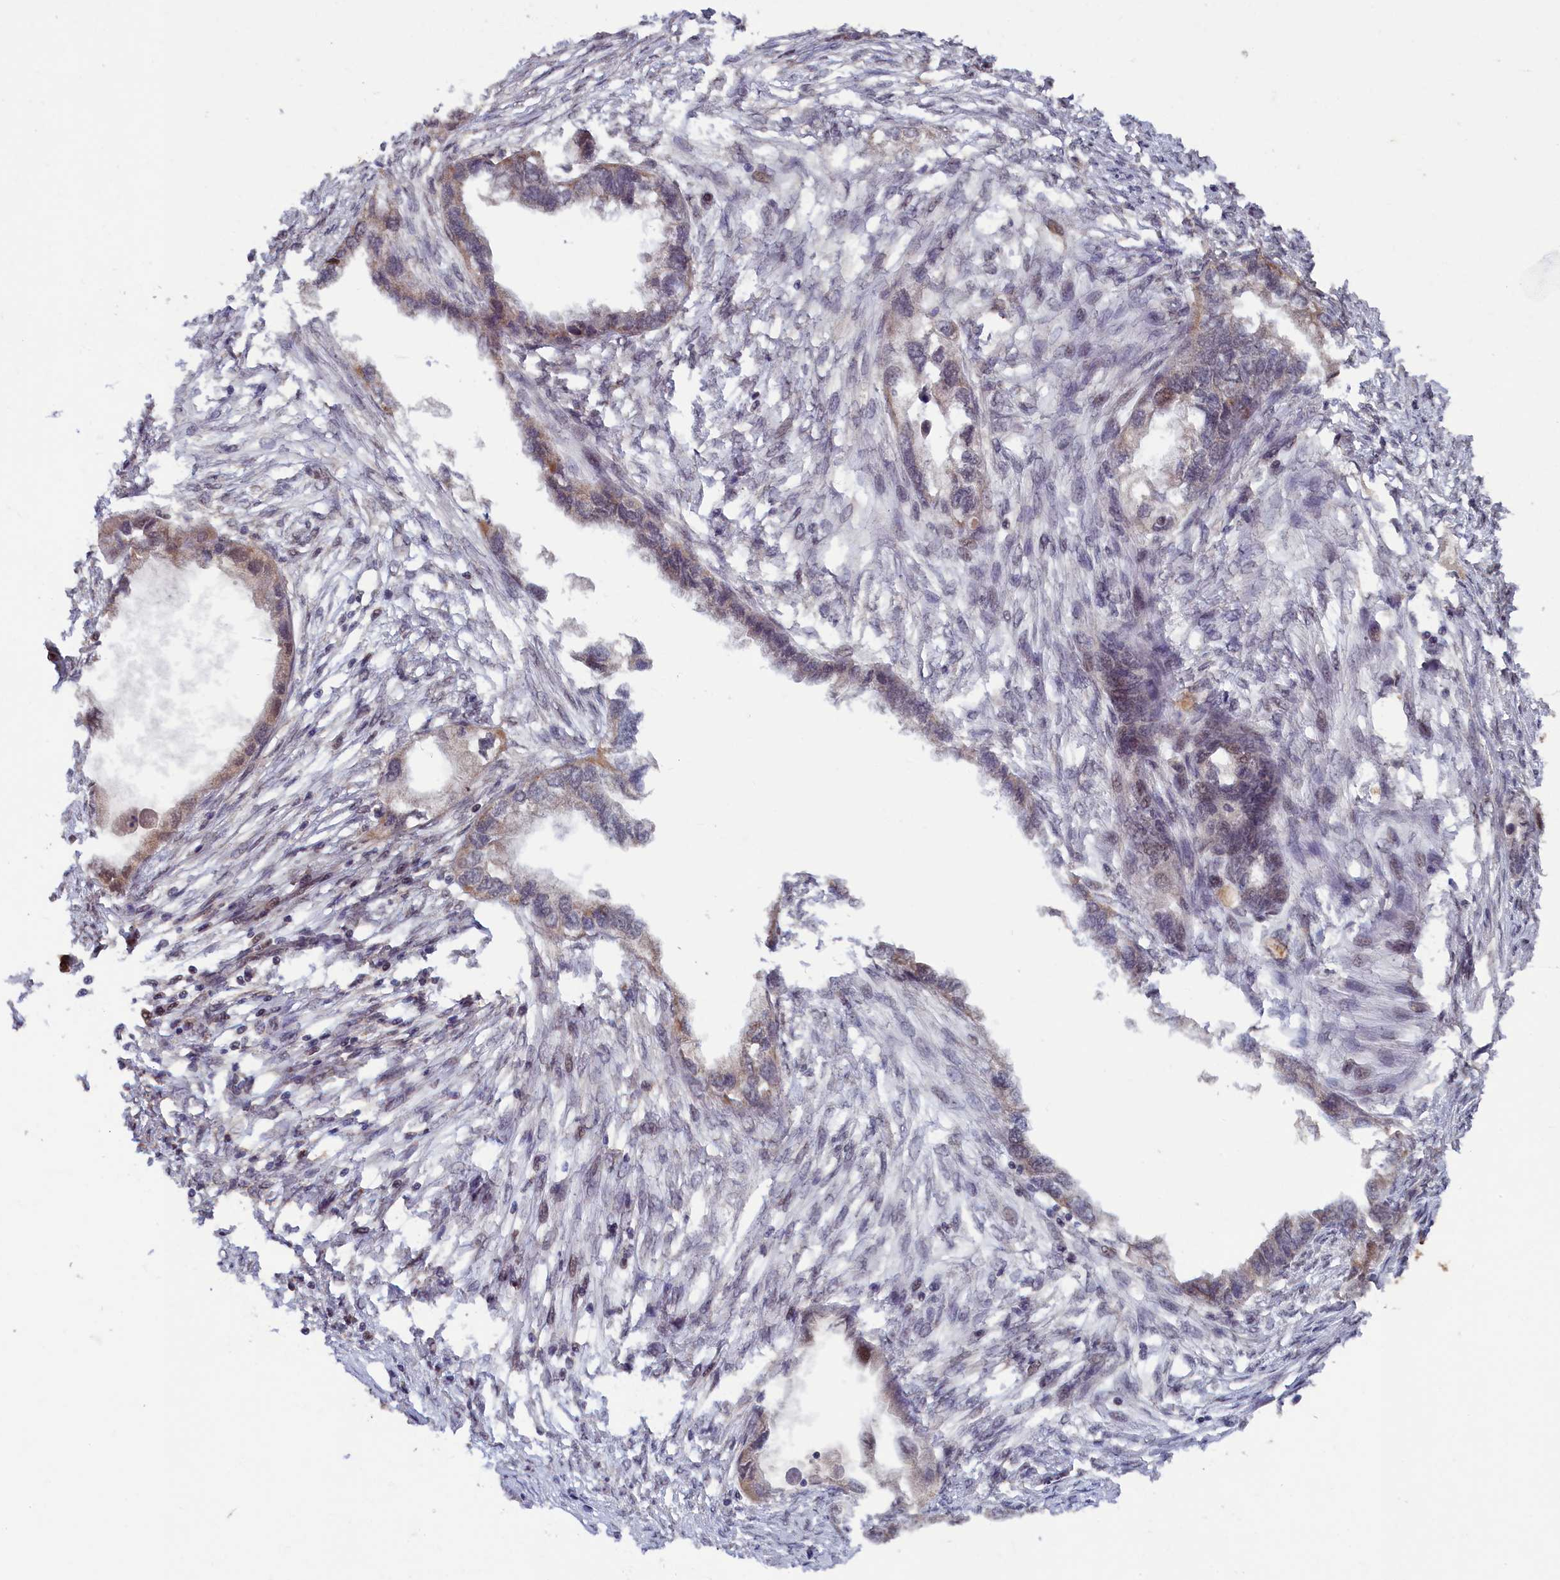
{"staining": {"intensity": "weak", "quantity": "25%-75%", "location": "cytoplasmic/membranous,nuclear"}, "tissue": "endometrial cancer", "cell_type": "Tumor cells", "image_type": "cancer", "snomed": [{"axis": "morphology", "description": "Adenocarcinoma, NOS"}, {"axis": "morphology", "description": "Adenocarcinoma, metastatic, NOS"}, {"axis": "topography", "description": "Adipose tissue"}, {"axis": "topography", "description": "Endometrium"}], "caption": "Brown immunohistochemical staining in endometrial cancer shows weak cytoplasmic/membranous and nuclear positivity in approximately 25%-75% of tumor cells. (IHC, brightfield microscopy, high magnification).", "gene": "BRCA1", "patient": {"sex": "female", "age": 67}}